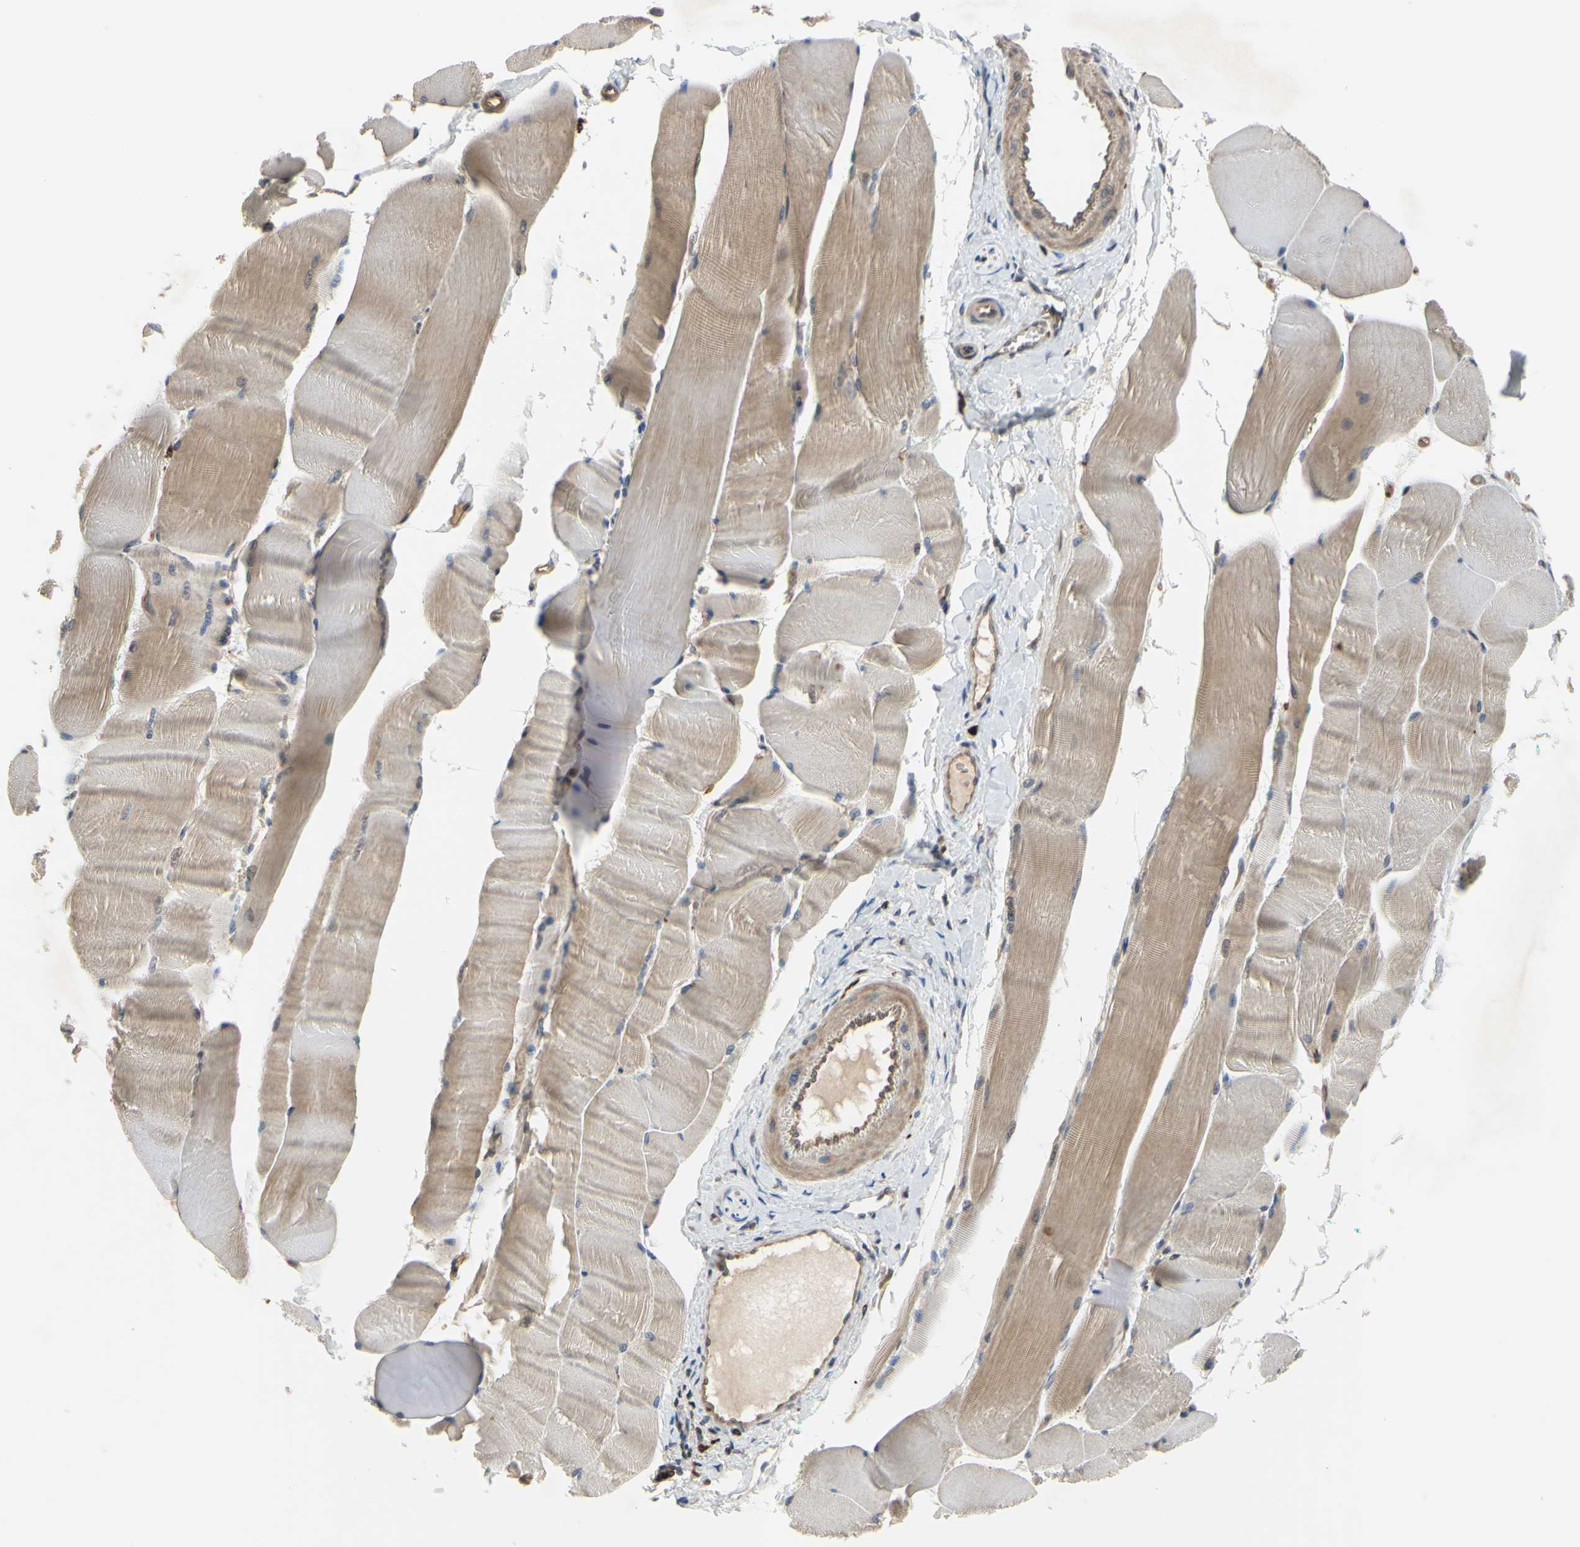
{"staining": {"intensity": "moderate", "quantity": "25%-75%", "location": "cytoplasmic/membranous"}, "tissue": "skeletal muscle", "cell_type": "Myocytes", "image_type": "normal", "snomed": [{"axis": "morphology", "description": "Normal tissue, NOS"}, {"axis": "morphology", "description": "Squamous cell carcinoma, NOS"}, {"axis": "topography", "description": "Skeletal muscle"}], "caption": "The photomicrograph demonstrates a brown stain indicating the presence of a protein in the cytoplasmic/membranous of myocytes in skeletal muscle.", "gene": "PLXNA2", "patient": {"sex": "male", "age": 51}}